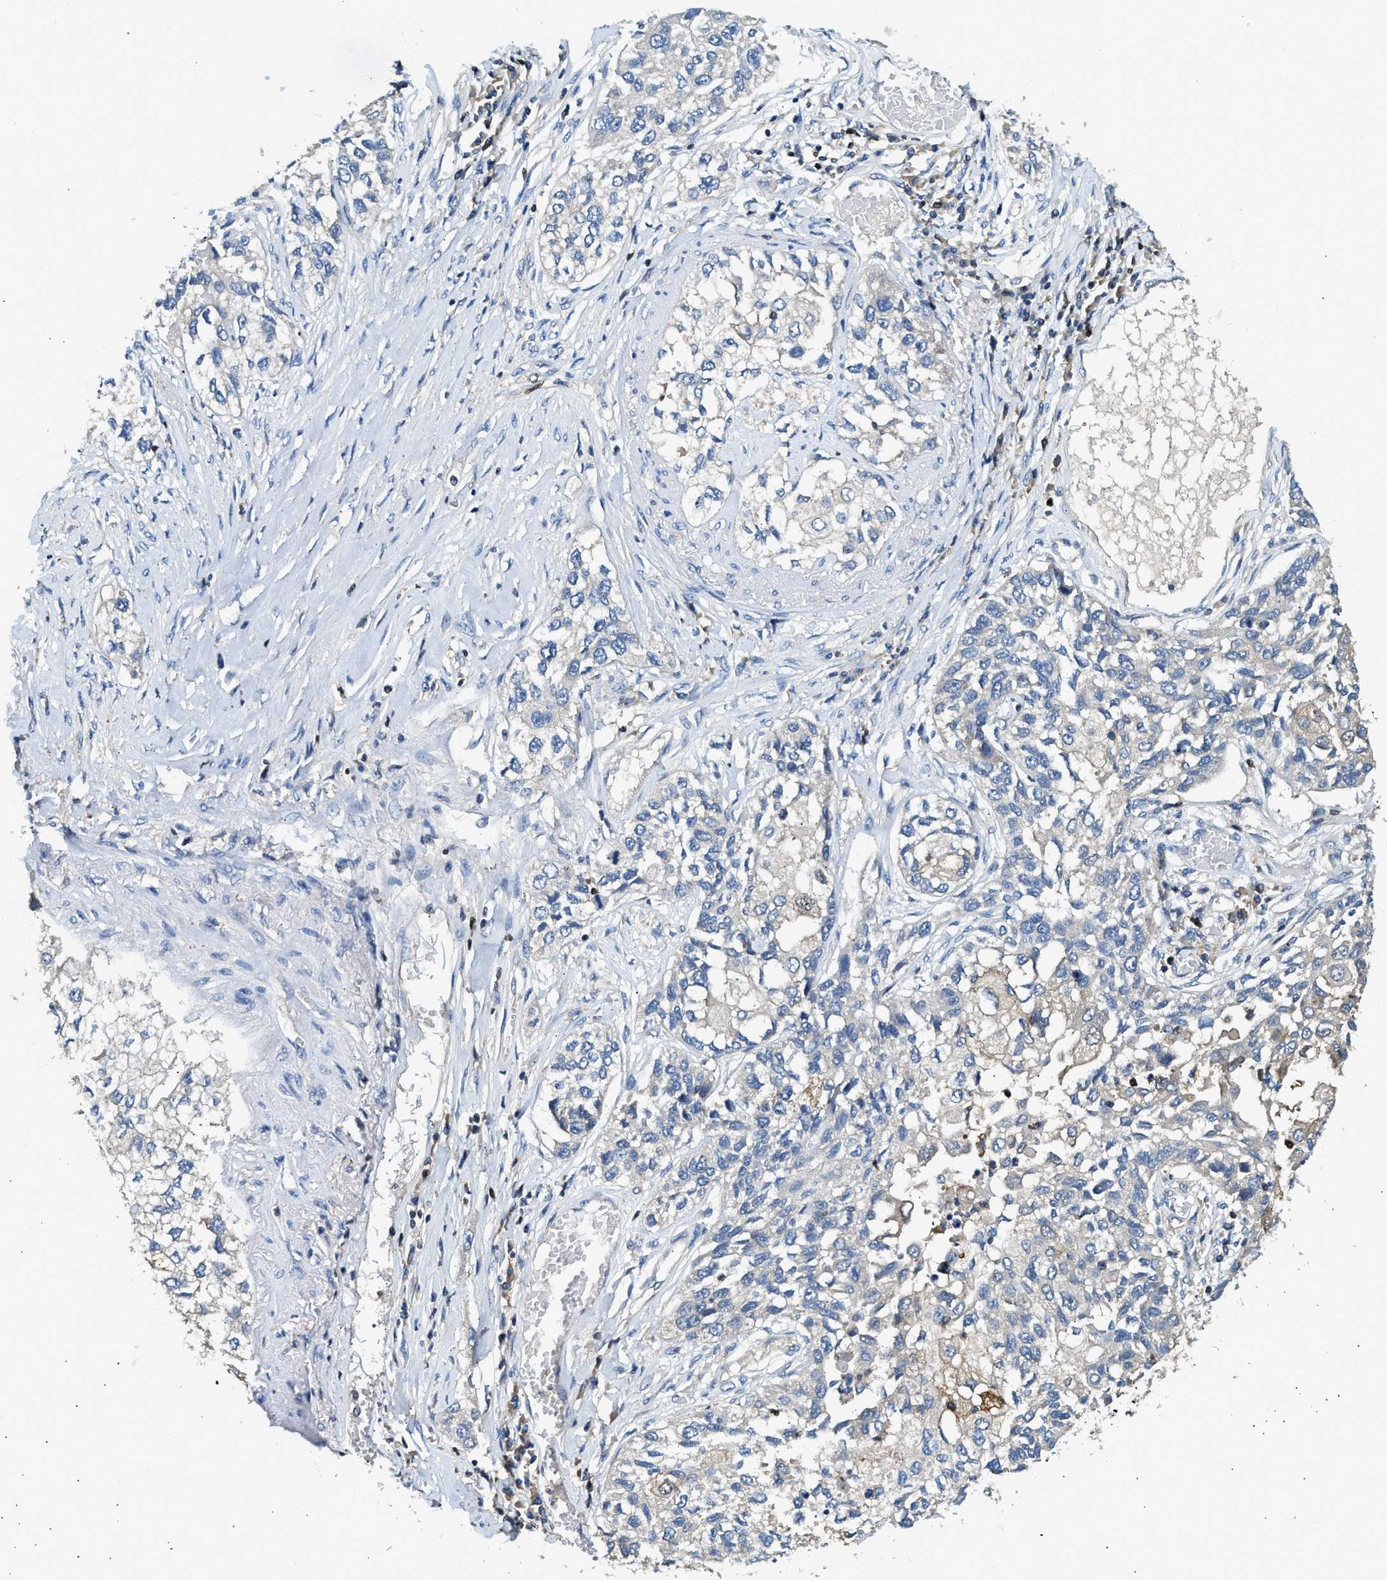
{"staining": {"intensity": "negative", "quantity": "none", "location": "none"}, "tissue": "lung cancer", "cell_type": "Tumor cells", "image_type": "cancer", "snomed": [{"axis": "morphology", "description": "Squamous cell carcinoma, NOS"}, {"axis": "topography", "description": "Lung"}], "caption": "Tumor cells are negative for protein expression in human lung cancer (squamous cell carcinoma).", "gene": "TOX", "patient": {"sex": "male", "age": 71}}